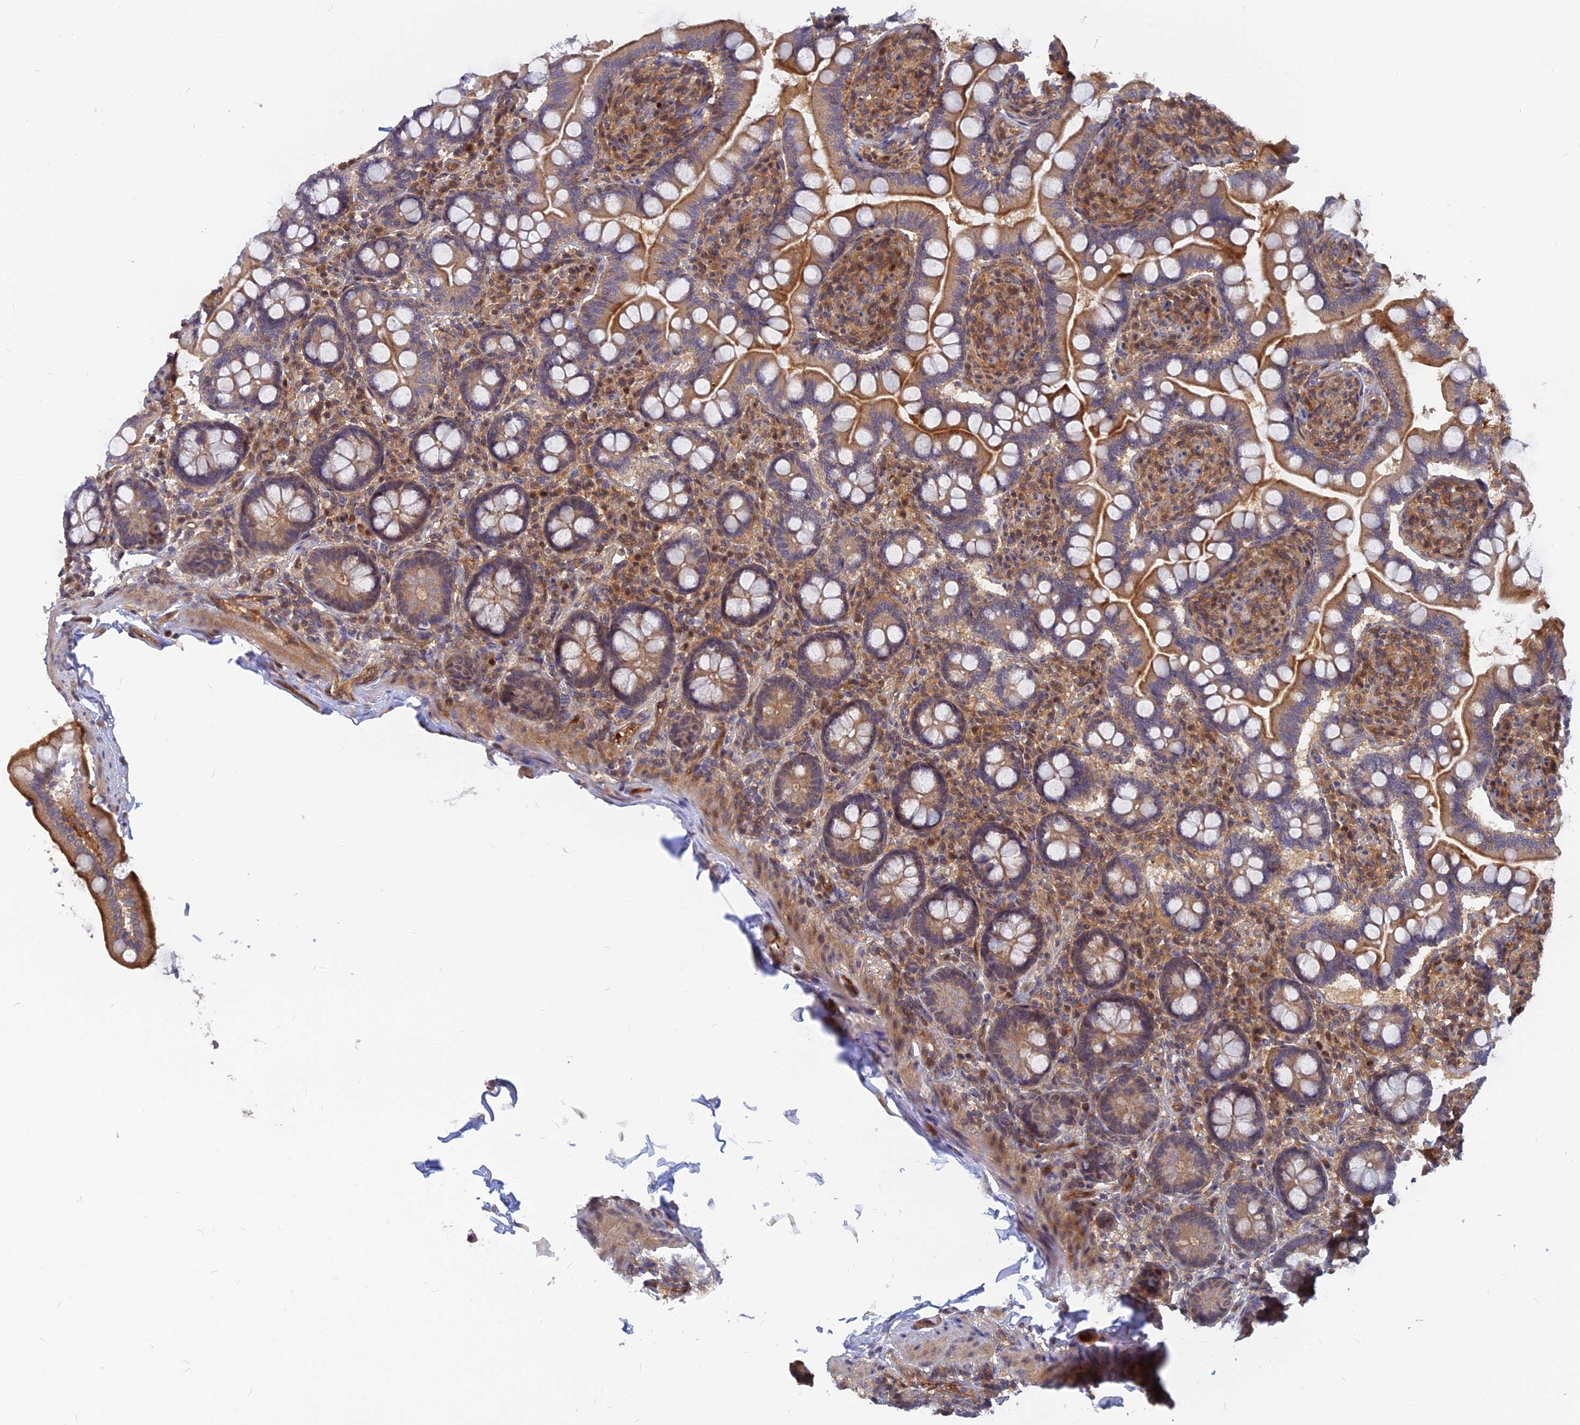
{"staining": {"intensity": "moderate", "quantity": ">75%", "location": "cytoplasmic/membranous"}, "tissue": "small intestine", "cell_type": "Glandular cells", "image_type": "normal", "snomed": [{"axis": "morphology", "description": "Normal tissue, NOS"}, {"axis": "topography", "description": "Small intestine"}], "caption": "Glandular cells show medium levels of moderate cytoplasmic/membranous staining in approximately >75% of cells in benign human small intestine. The staining is performed using DAB (3,3'-diaminobenzidine) brown chromogen to label protein expression. The nuclei are counter-stained blue using hematoxylin.", "gene": "ARL2BP", "patient": {"sex": "female", "age": 64}}